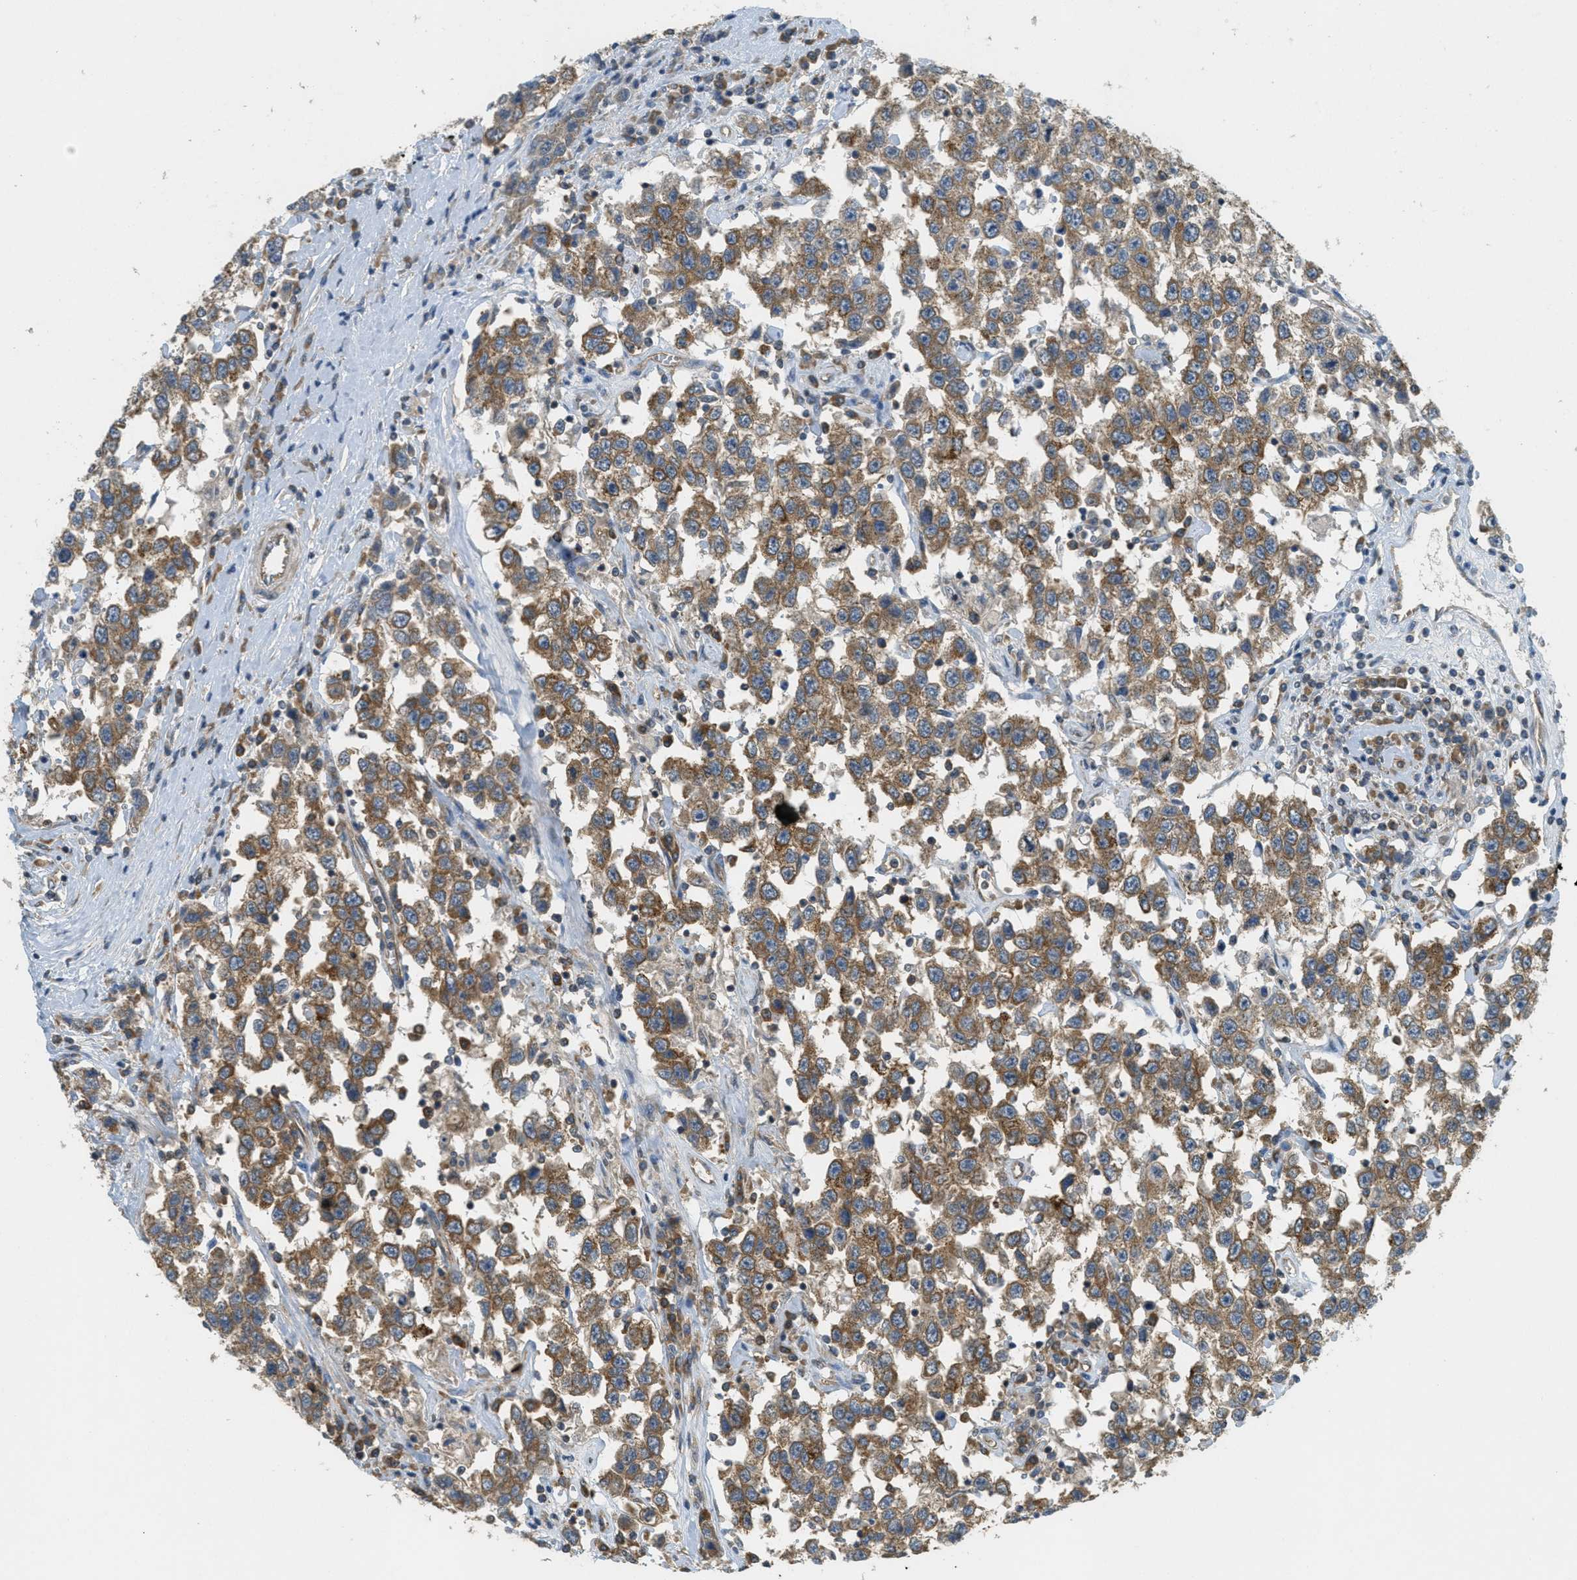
{"staining": {"intensity": "moderate", "quantity": ">75%", "location": "cytoplasmic/membranous"}, "tissue": "testis cancer", "cell_type": "Tumor cells", "image_type": "cancer", "snomed": [{"axis": "morphology", "description": "Seminoma, NOS"}, {"axis": "topography", "description": "Testis"}], "caption": "Protein expression analysis of testis cancer reveals moderate cytoplasmic/membranous positivity in about >75% of tumor cells.", "gene": "JCAD", "patient": {"sex": "male", "age": 41}}